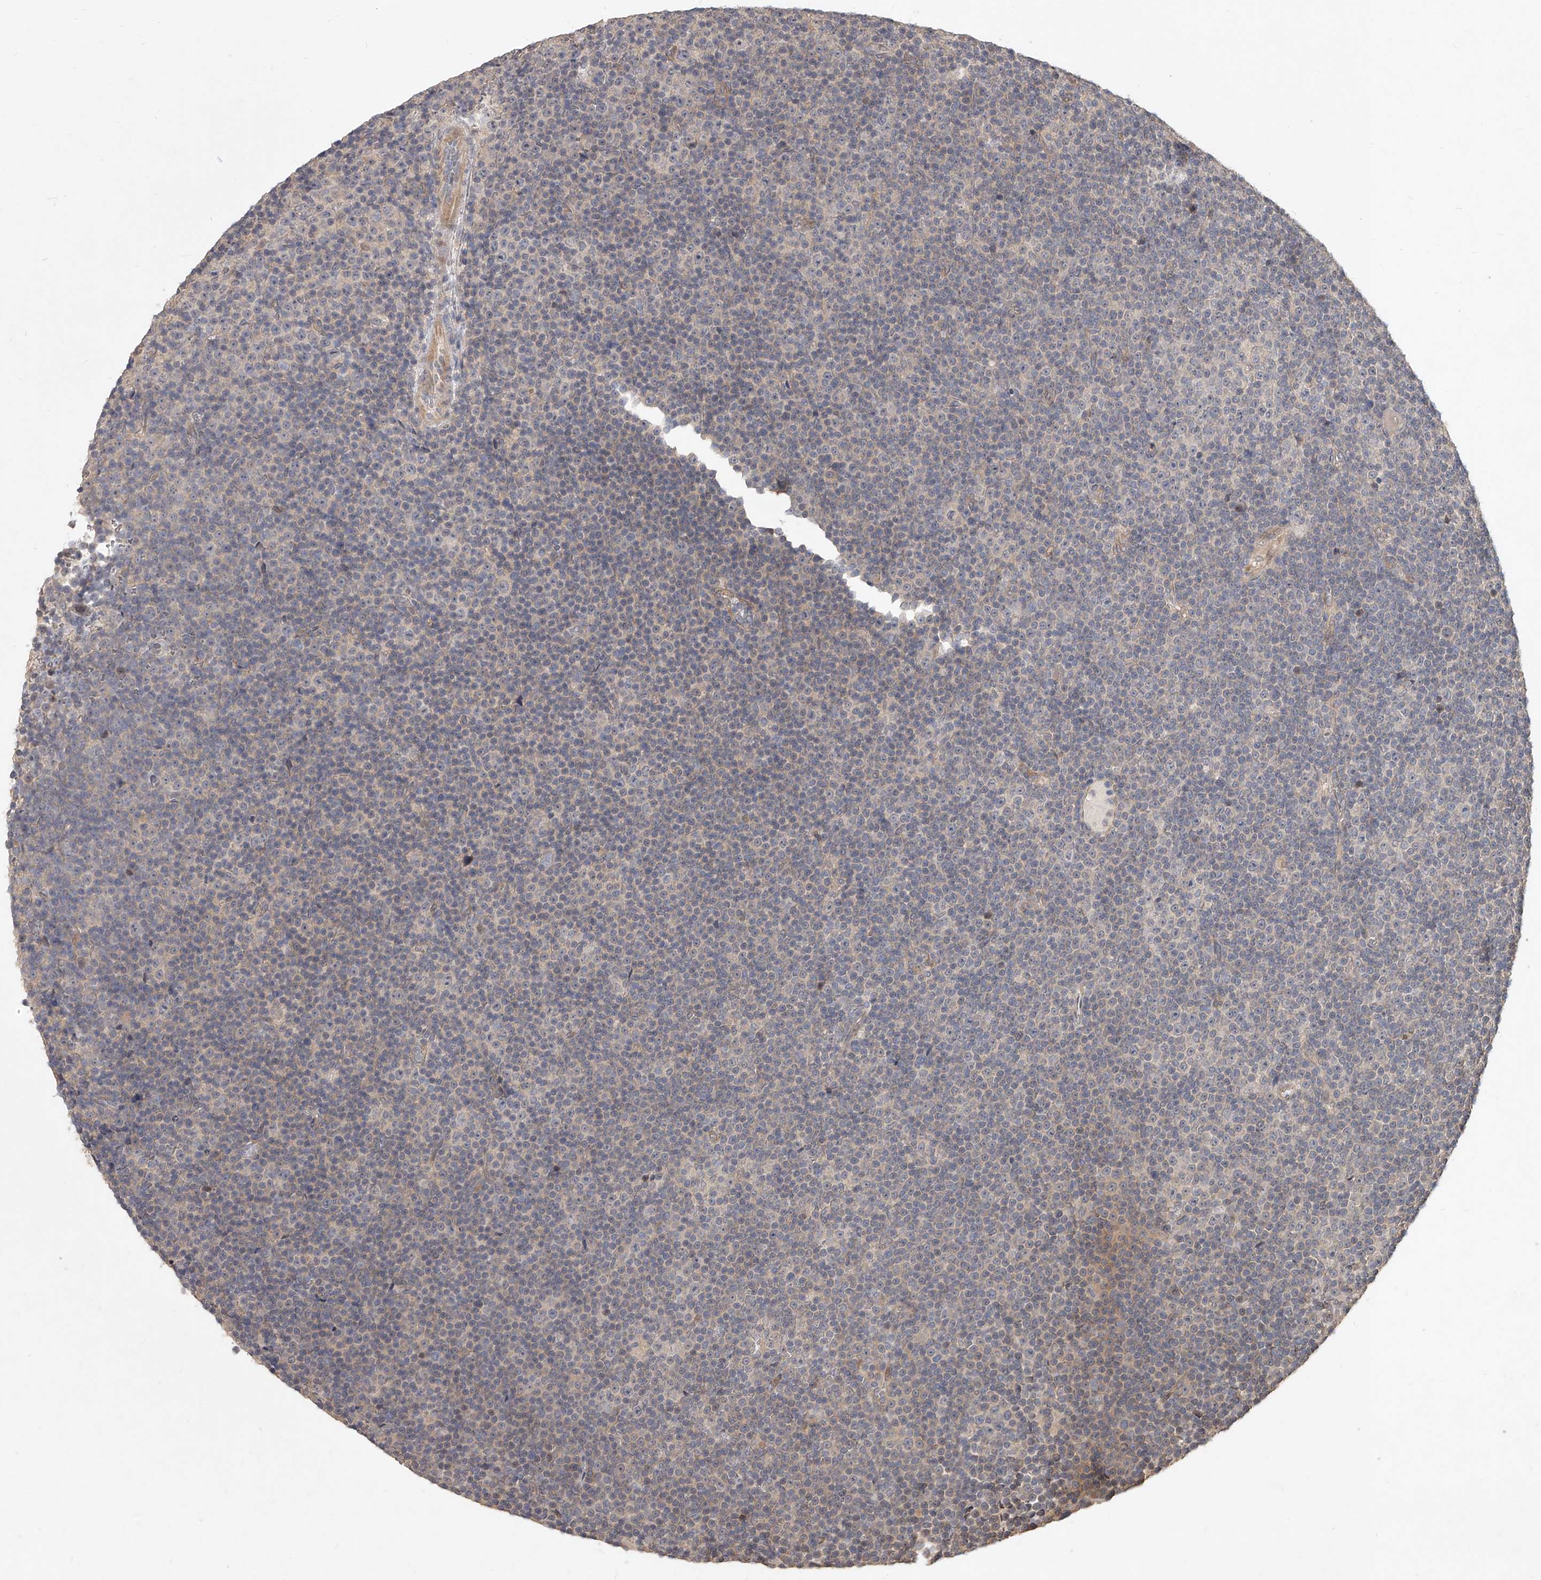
{"staining": {"intensity": "negative", "quantity": "none", "location": "none"}, "tissue": "lymphoma", "cell_type": "Tumor cells", "image_type": "cancer", "snomed": [{"axis": "morphology", "description": "Malignant lymphoma, non-Hodgkin's type, Low grade"}, {"axis": "topography", "description": "Lymph node"}], "caption": "An IHC histopathology image of low-grade malignant lymphoma, non-Hodgkin's type is shown. There is no staining in tumor cells of low-grade malignant lymphoma, non-Hodgkin's type. The staining was performed using DAB to visualize the protein expression in brown, while the nuclei were stained in blue with hematoxylin (Magnification: 20x).", "gene": "SLC37A1", "patient": {"sex": "female", "age": 67}}